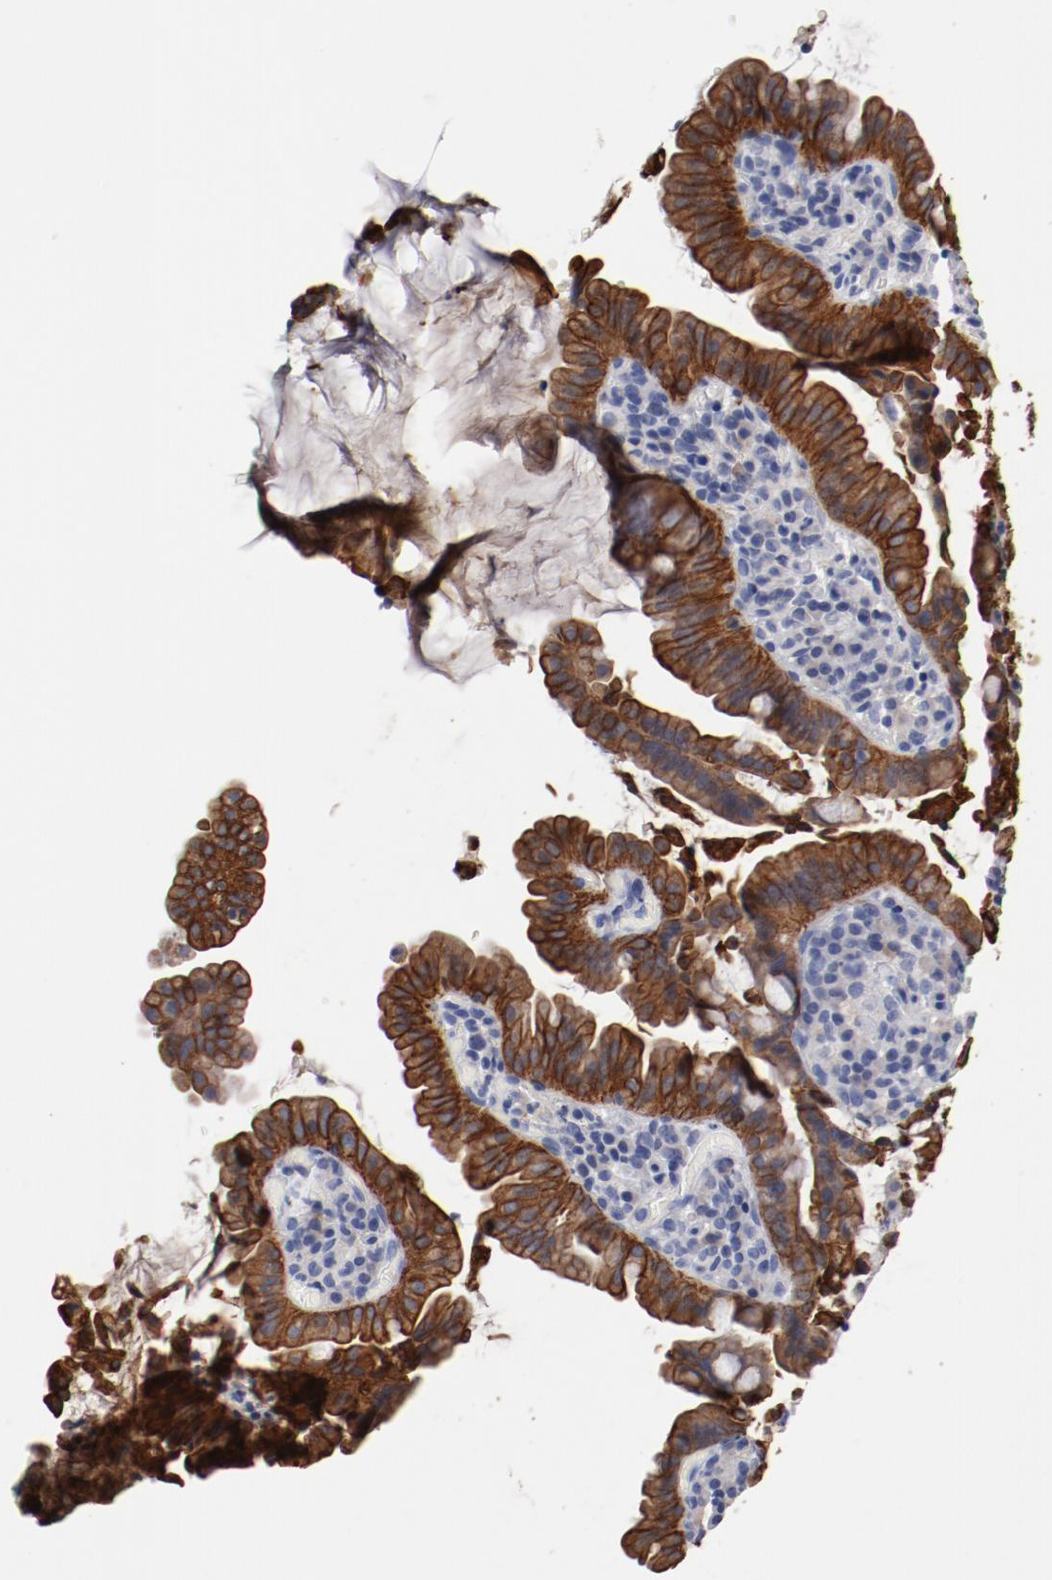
{"staining": {"intensity": "strong", "quantity": ">75%", "location": "cytoplasmic/membranous"}, "tissue": "pancreatic cancer", "cell_type": "Tumor cells", "image_type": "cancer", "snomed": [{"axis": "morphology", "description": "Adenocarcinoma, NOS"}, {"axis": "topography", "description": "Pancreas"}], "caption": "High-magnification brightfield microscopy of pancreatic cancer stained with DAB (3,3'-diaminobenzidine) (brown) and counterstained with hematoxylin (blue). tumor cells exhibit strong cytoplasmic/membranous positivity is seen in approximately>75% of cells.", "gene": "TSPAN6", "patient": {"sex": "male", "age": 82}}